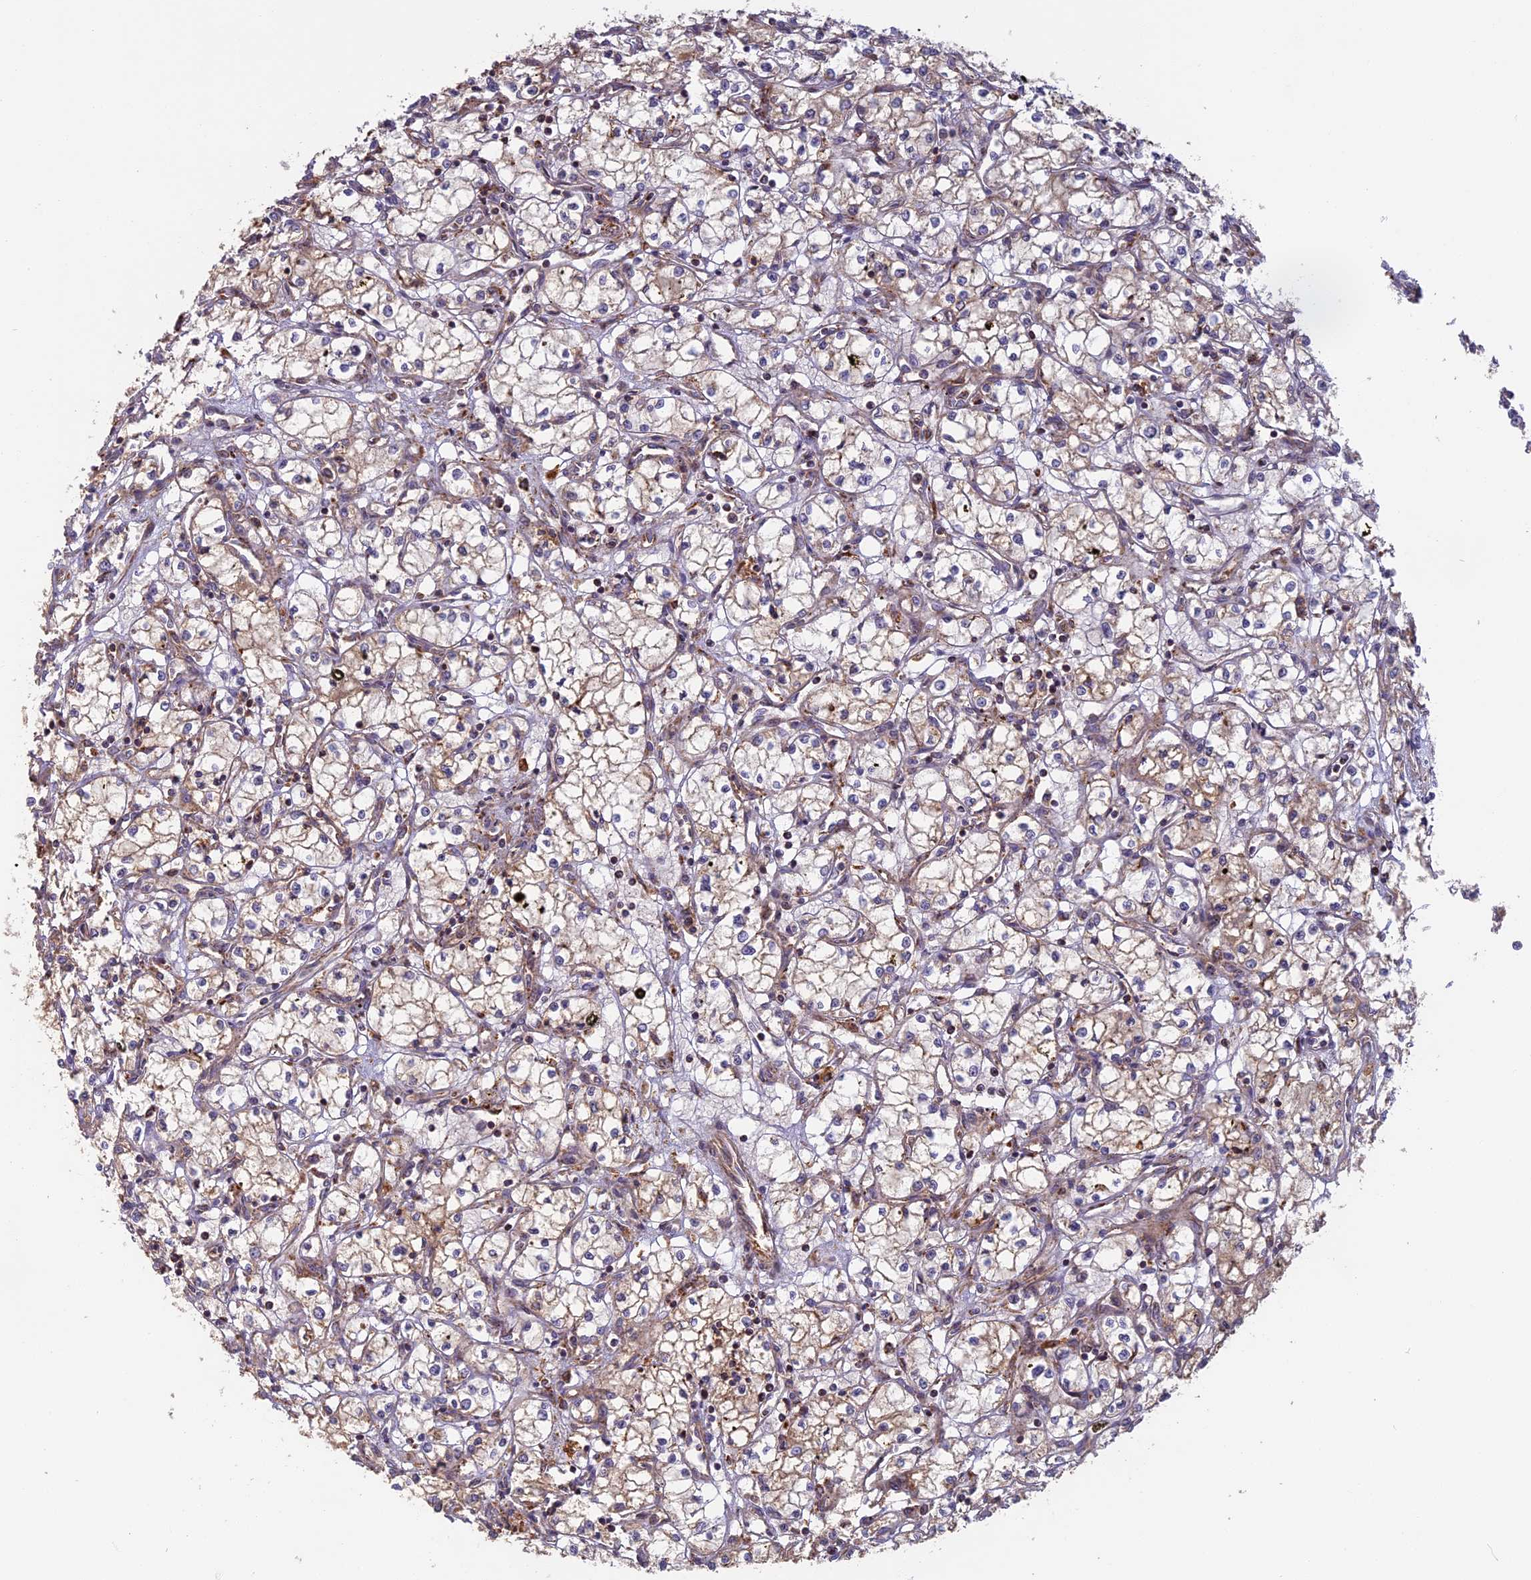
{"staining": {"intensity": "weak", "quantity": "25%-75%", "location": "cytoplasmic/membranous"}, "tissue": "renal cancer", "cell_type": "Tumor cells", "image_type": "cancer", "snomed": [{"axis": "morphology", "description": "Adenocarcinoma, NOS"}, {"axis": "topography", "description": "Kidney"}], "caption": "Human renal adenocarcinoma stained for a protein (brown) shows weak cytoplasmic/membranous positive staining in about 25%-75% of tumor cells.", "gene": "EDAR", "patient": {"sex": "male", "age": 59}}